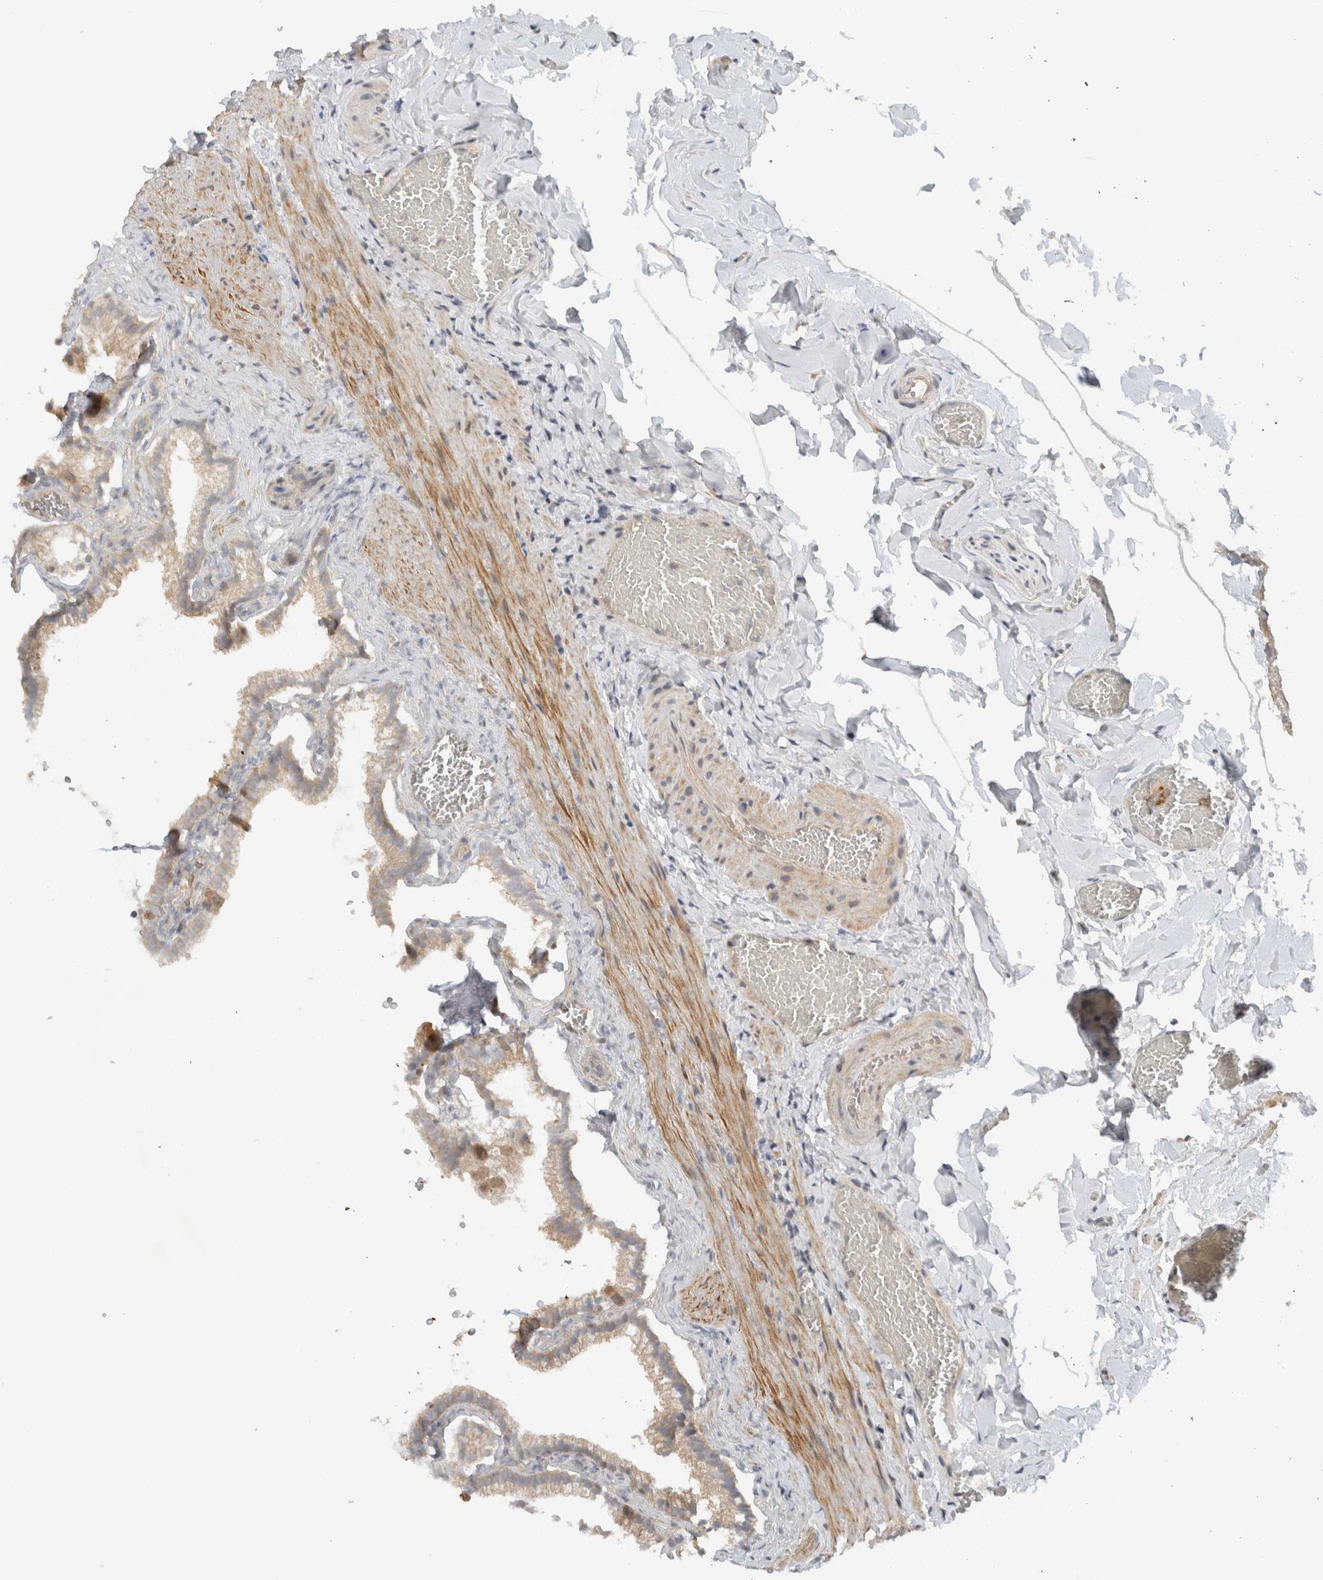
{"staining": {"intensity": "moderate", "quantity": "<25%", "location": "cytoplasmic/membranous"}, "tissue": "gallbladder", "cell_type": "Glandular cells", "image_type": "normal", "snomed": [{"axis": "morphology", "description": "Normal tissue, NOS"}, {"axis": "topography", "description": "Gallbladder"}], "caption": "Immunohistochemical staining of normal gallbladder displays moderate cytoplasmic/membranous protein expression in approximately <25% of glandular cells.", "gene": "ERCC6L2", "patient": {"sex": "male", "age": 38}}